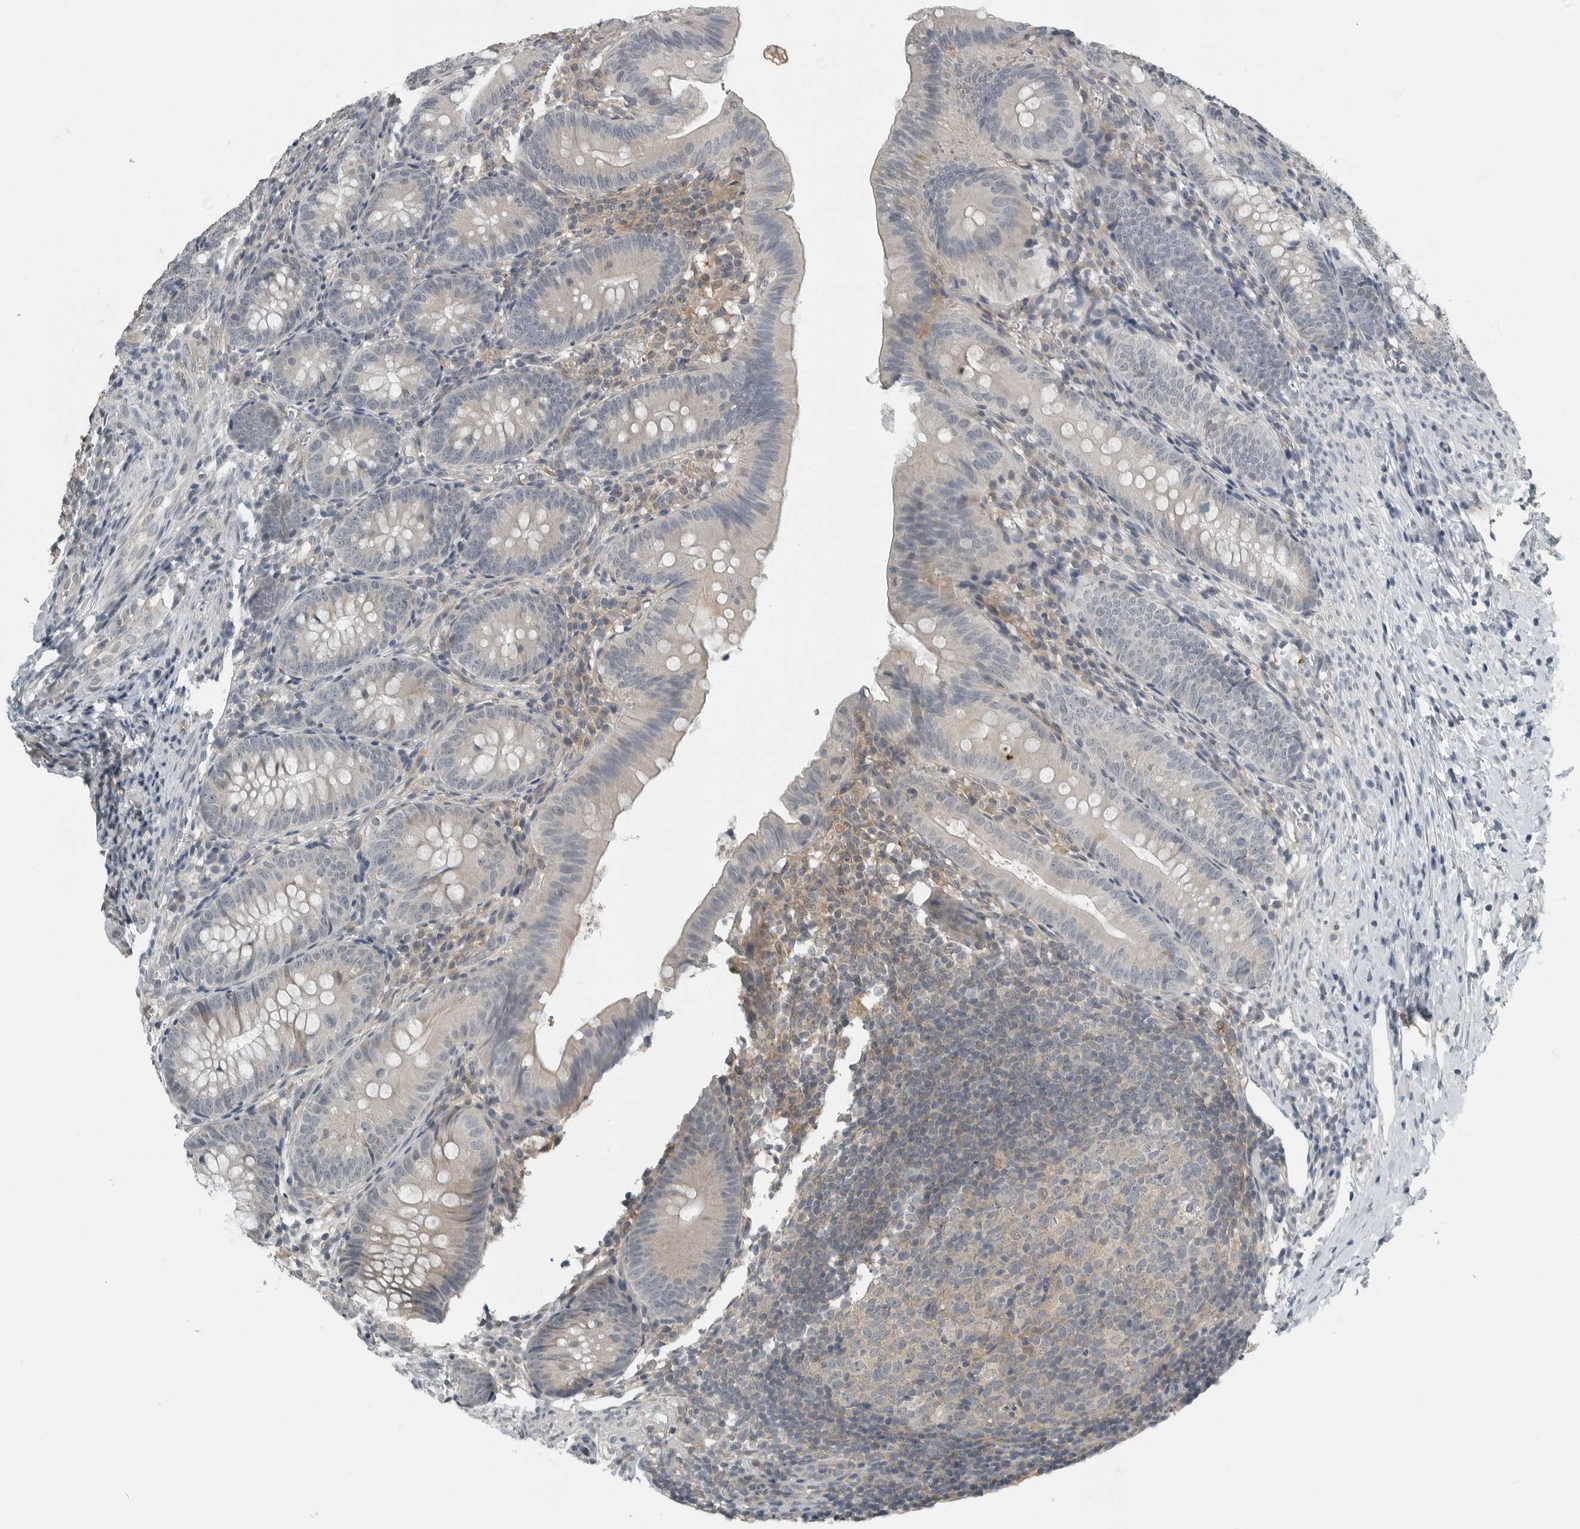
{"staining": {"intensity": "weak", "quantity": "<25%", "location": "cytoplasmic/membranous"}, "tissue": "appendix", "cell_type": "Glandular cells", "image_type": "normal", "snomed": [{"axis": "morphology", "description": "Normal tissue, NOS"}, {"axis": "topography", "description": "Appendix"}], "caption": "This is an immunohistochemistry histopathology image of normal appendix. There is no staining in glandular cells.", "gene": "ENSG00000286112", "patient": {"sex": "male", "age": 1}}